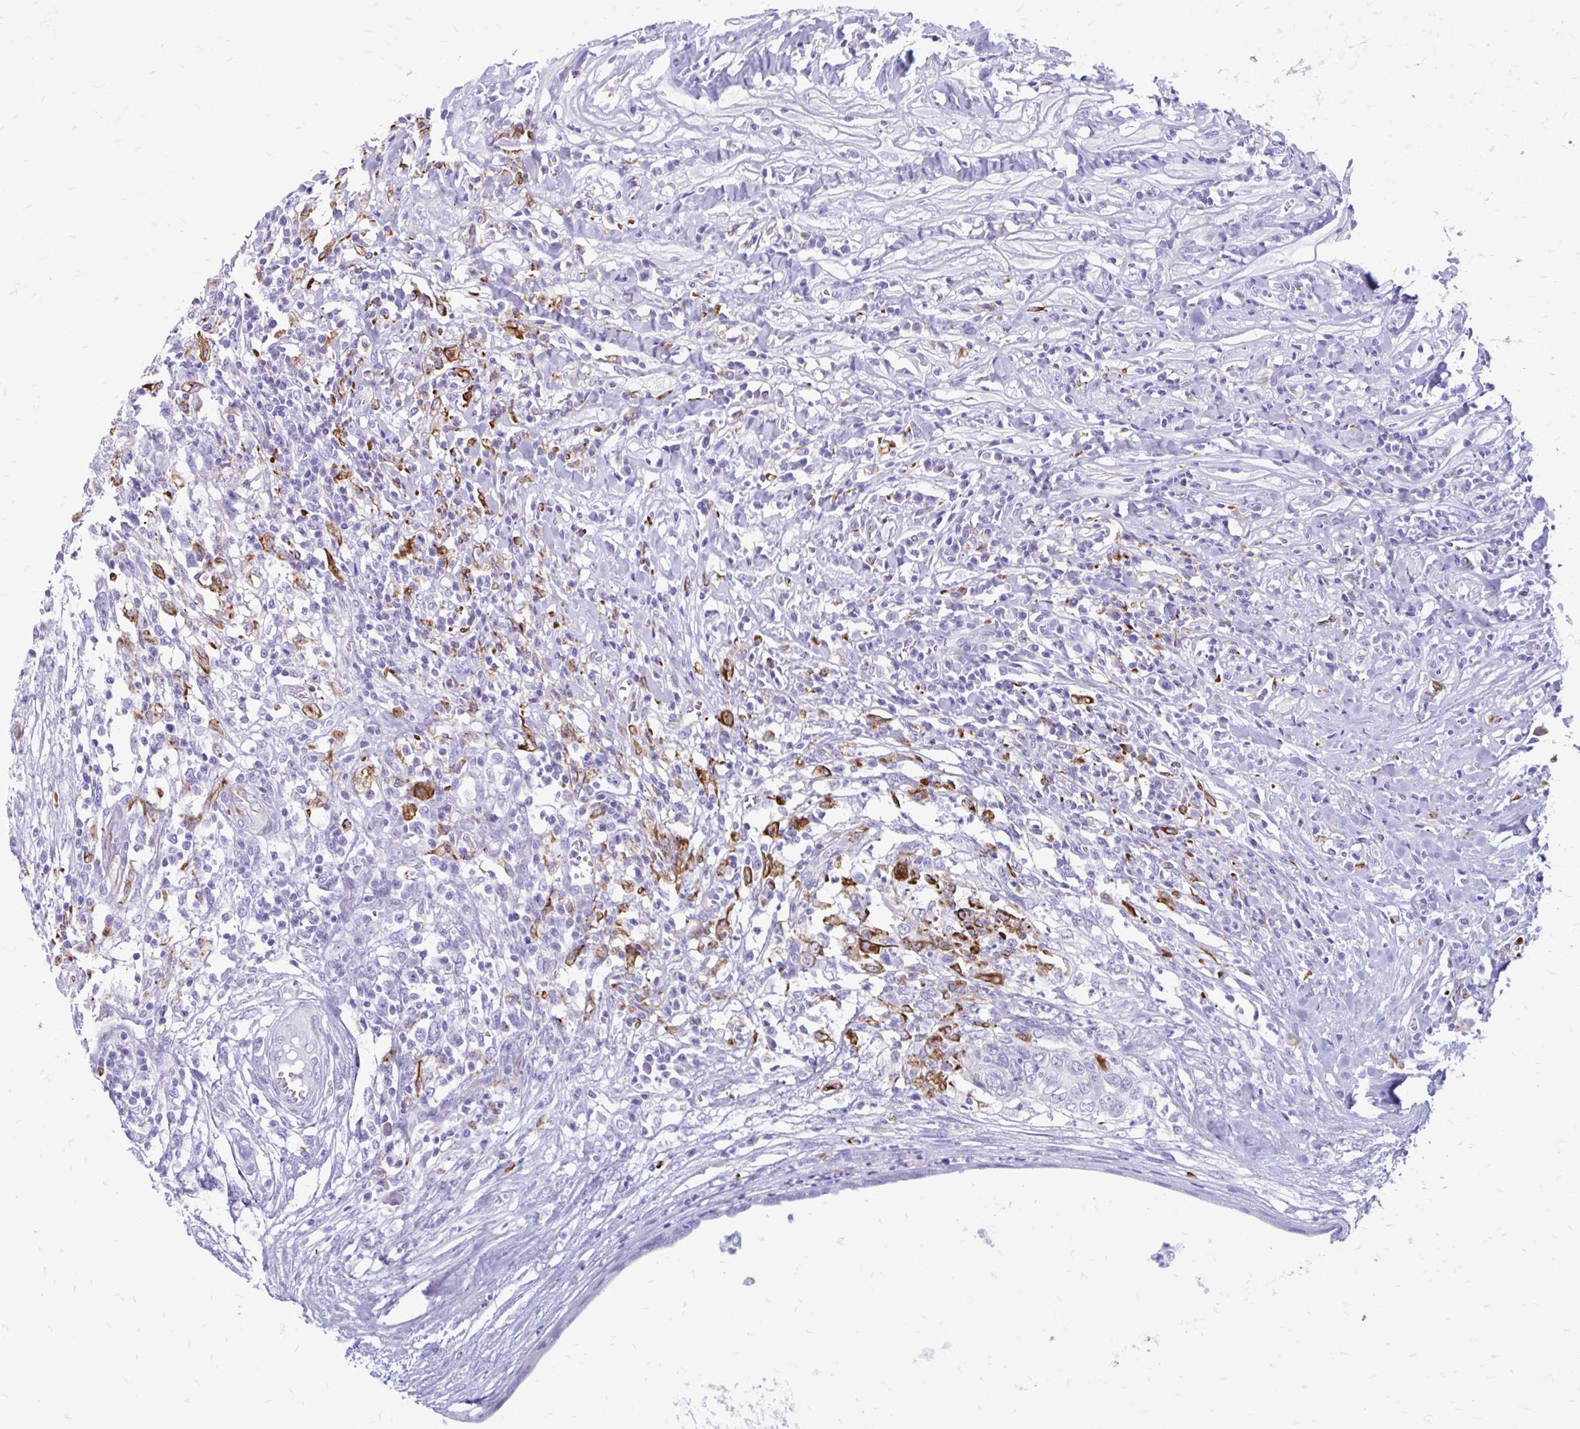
{"staining": {"intensity": "negative", "quantity": "none", "location": "none"}, "tissue": "testis cancer", "cell_type": "Tumor cells", "image_type": "cancer", "snomed": [{"axis": "morphology", "description": "Seminoma, NOS"}, {"axis": "morphology", "description": "Carcinoma, Embryonal, NOS"}, {"axis": "topography", "description": "Testis"}], "caption": "The photomicrograph shows no staining of tumor cells in seminoma (testis). Brightfield microscopy of IHC stained with DAB (brown) and hematoxylin (blue), captured at high magnification.", "gene": "ZNF699", "patient": {"sex": "male", "age": 29}}